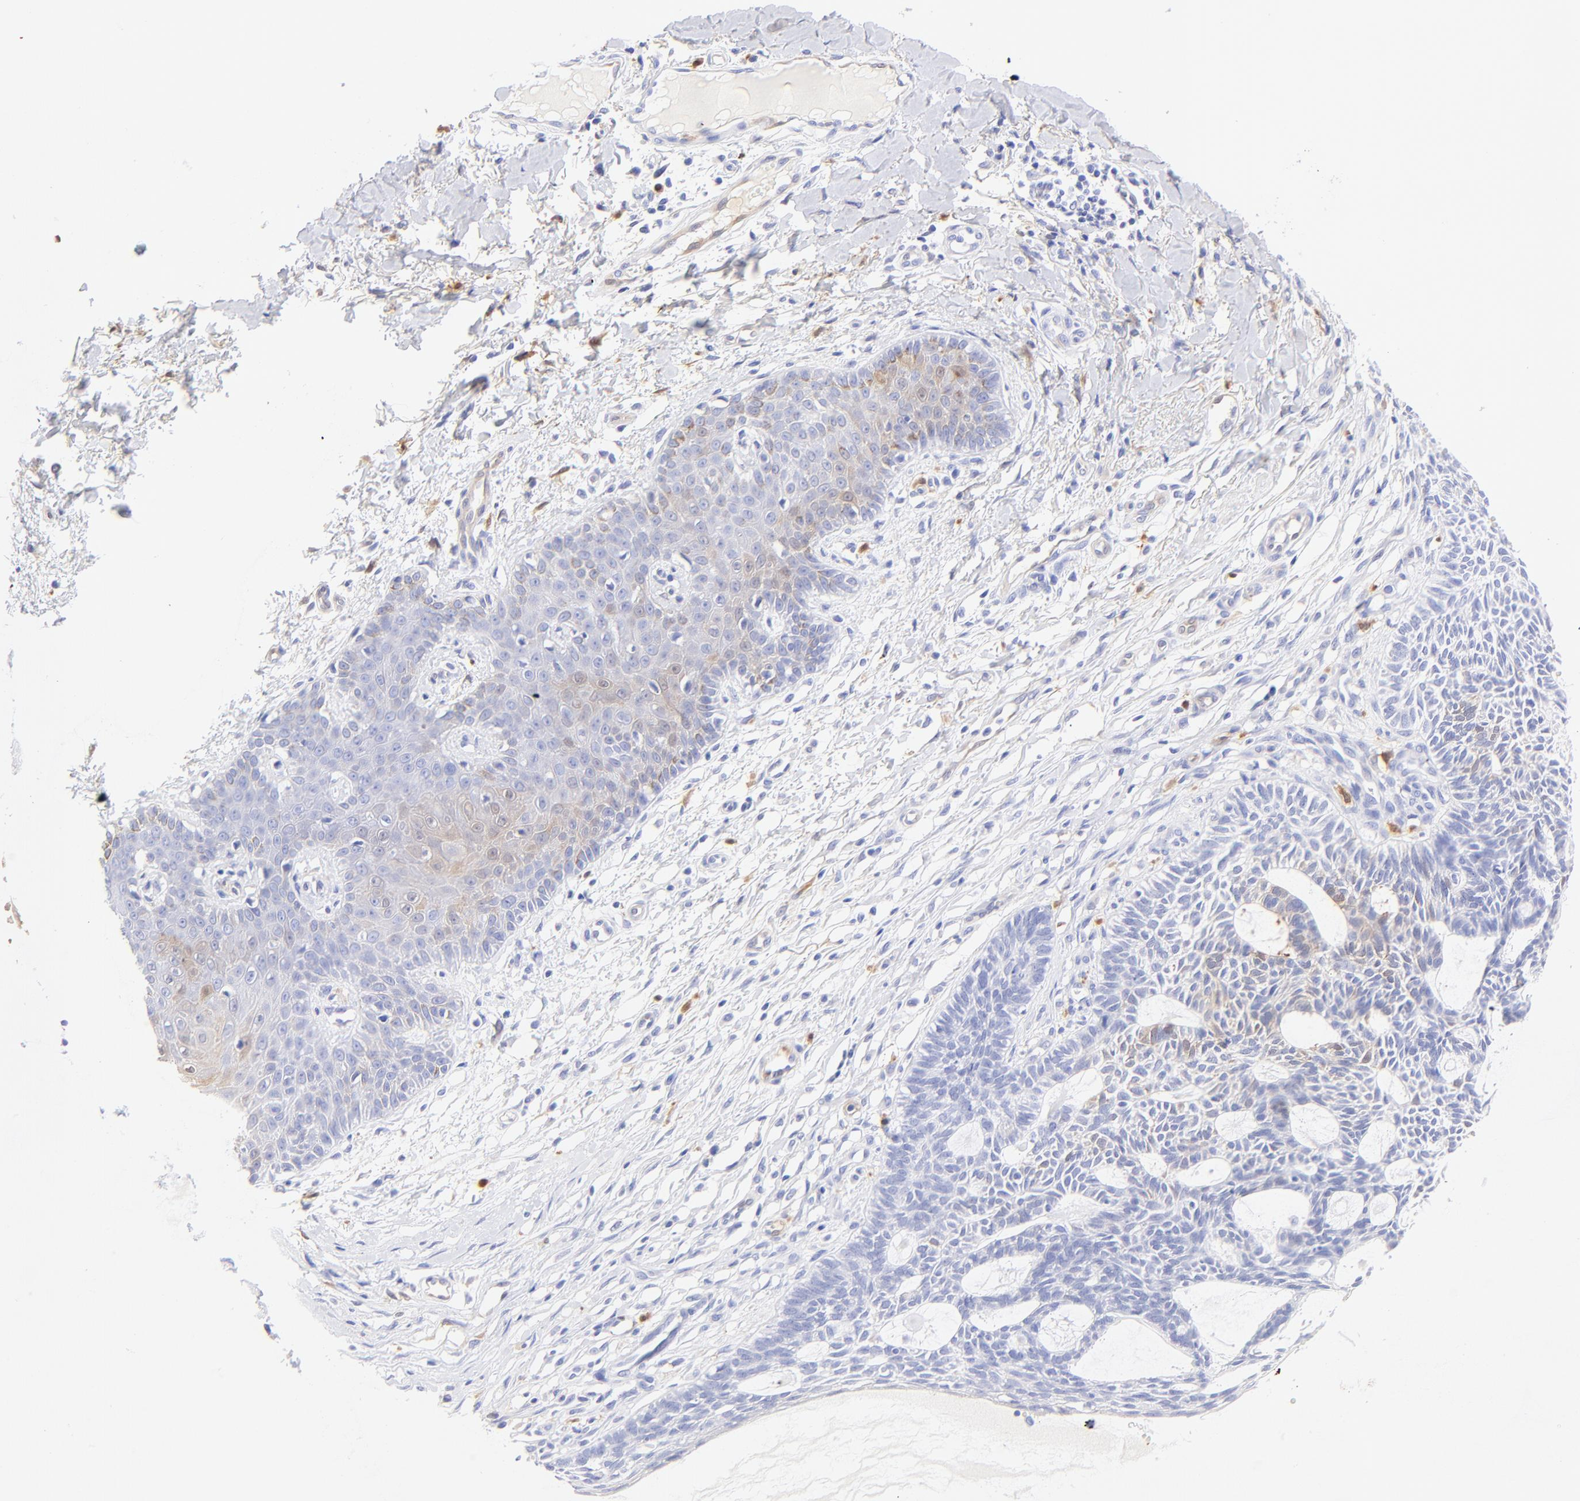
{"staining": {"intensity": "negative", "quantity": "none", "location": "none"}, "tissue": "skin cancer", "cell_type": "Tumor cells", "image_type": "cancer", "snomed": [{"axis": "morphology", "description": "Basal cell carcinoma"}, {"axis": "topography", "description": "Skin"}], "caption": "Tumor cells are negative for brown protein staining in skin cancer (basal cell carcinoma).", "gene": "ALDH1A1", "patient": {"sex": "male", "age": 67}}